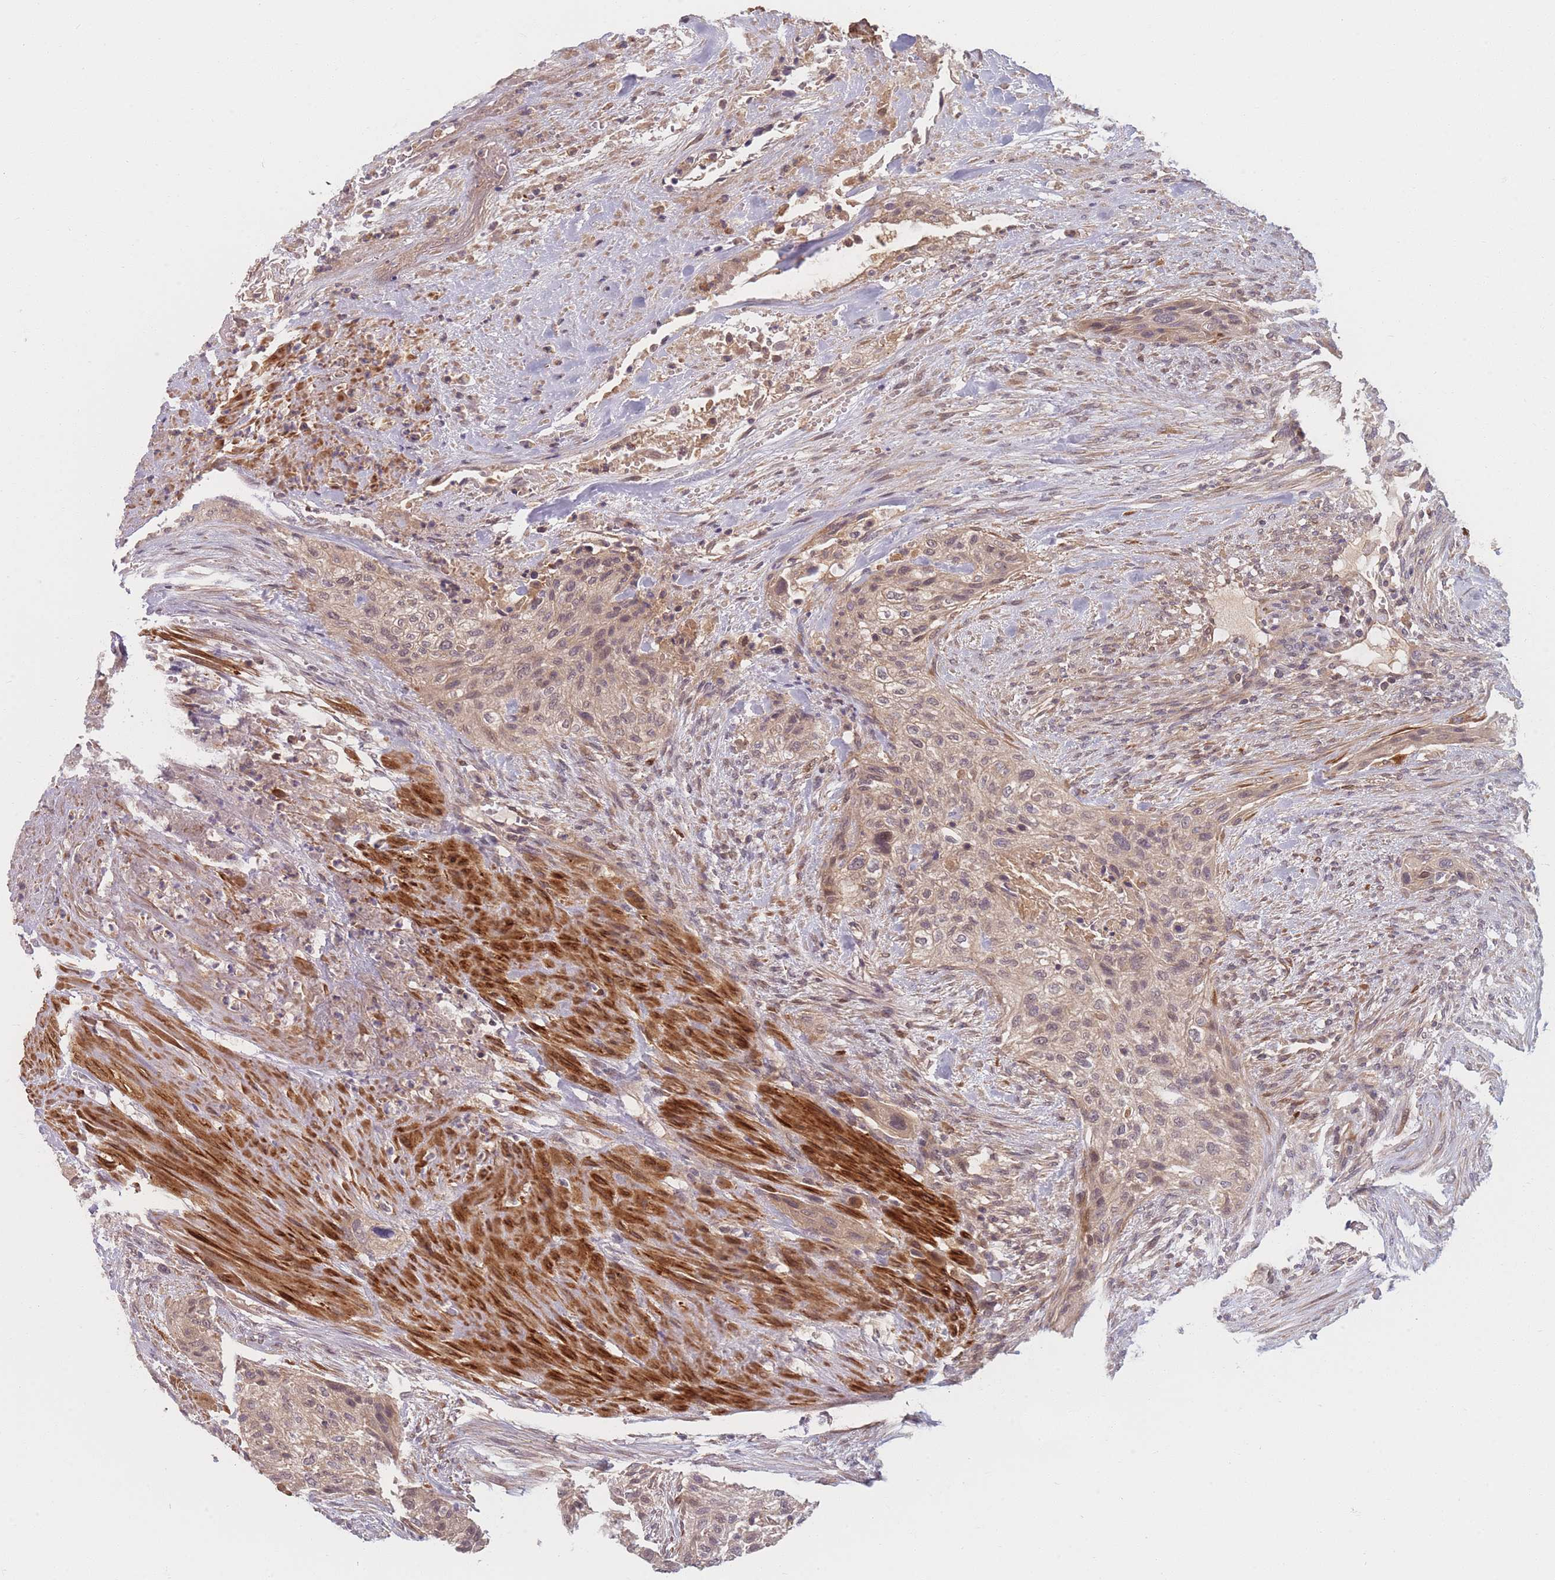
{"staining": {"intensity": "weak", "quantity": ">75%", "location": "cytoplasmic/membranous,nuclear"}, "tissue": "urothelial cancer", "cell_type": "Tumor cells", "image_type": "cancer", "snomed": [{"axis": "morphology", "description": "Urothelial carcinoma, High grade"}, {"axis": "topography", "description": "Urinary bladder"}], "caption": "Protein expression analysis of urothelial carcinoma (high-grade) exhibits weak cytoplasmic/membranous and nuclear staining in about >75% of tumor cells.", "gene": "FAM153A", "patient": {"sex": "male", "age": 35}}